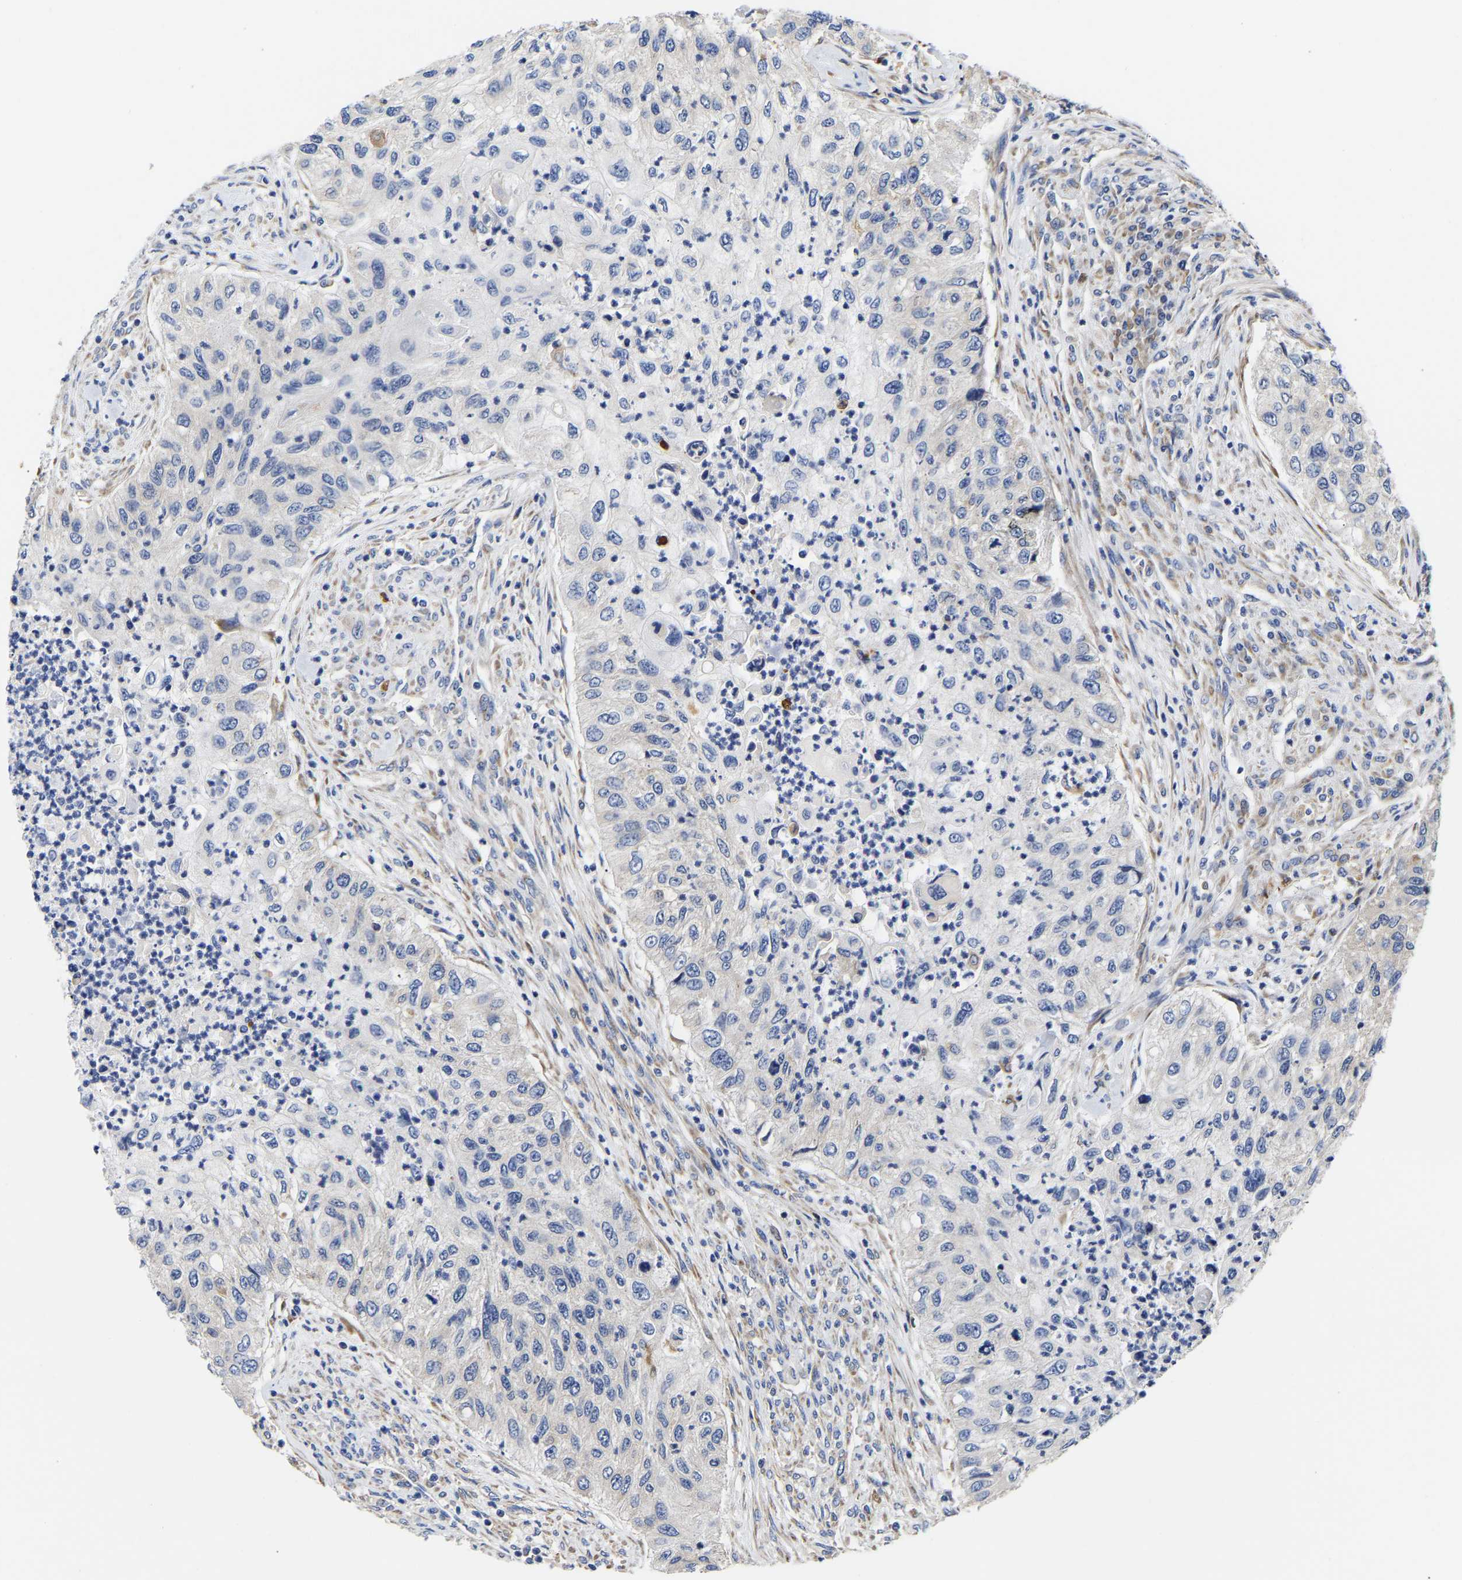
{"staining": {"intensity": "negative", "quantity": "none", "location": "none"}, "tissue": "urothelial cancer", "cell_type": "Tumor cells", "image_type": "cancer", "snomed": [{"axis": "morphology", "description": "Urothelial carcinoma, High grade"}, {"axis": "topography", "description": "Urinary bladder"}], "caption": "Photomicrograph shows no protein expression in tumor cells of urothelial cancer tissue.", "gene": "CCDC6", "patient": {"sex": "female", "age": 60}}